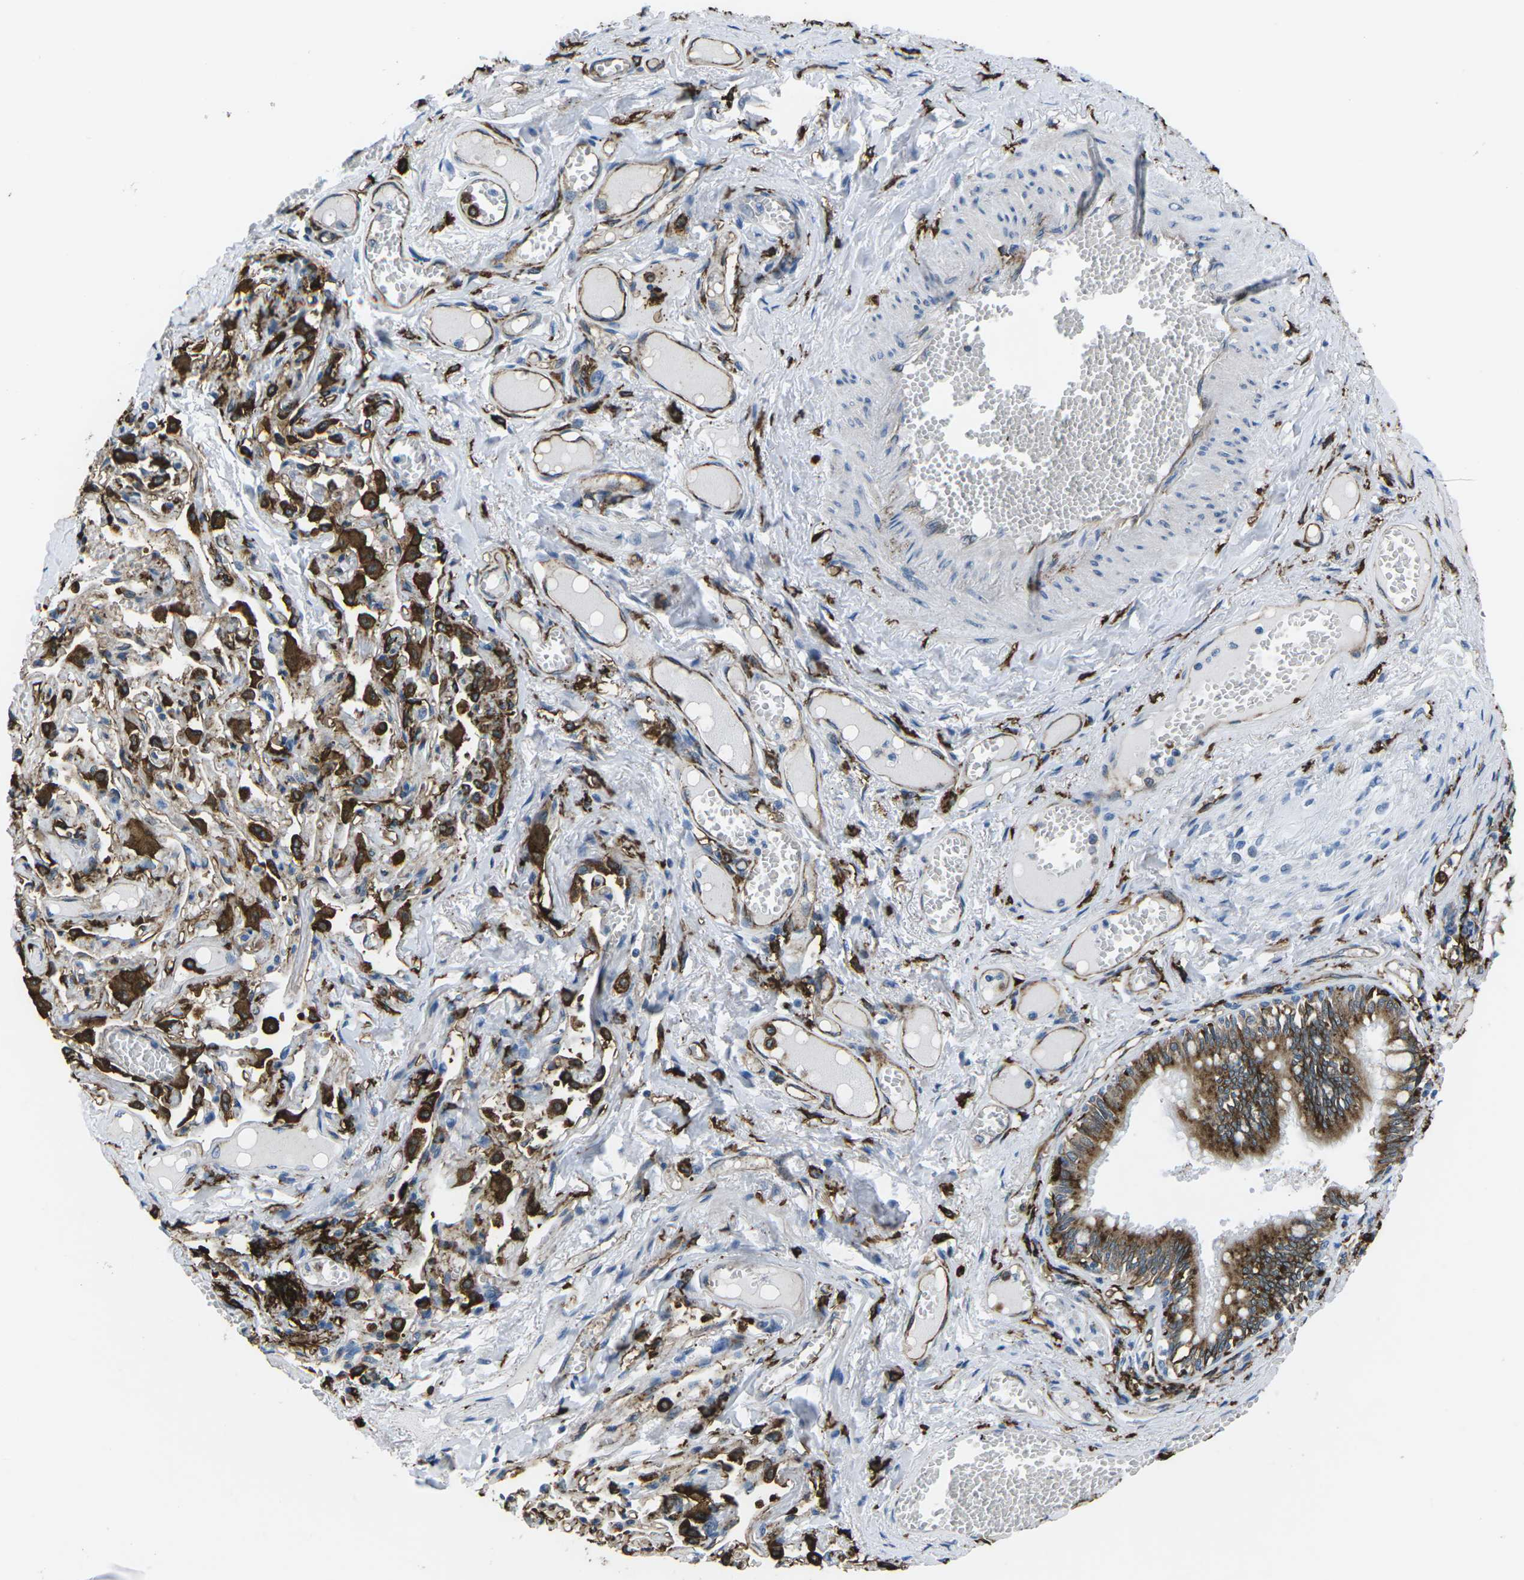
{"staining": {"intensity": "moderate", "quantity": ">75%", "location": "cytoplasmic/membranous"}, "tissue": "bronchus", "cell_type": "Respiratory epithelial cells", "image_type": "normal", "snomed": [{"axis": "morphology", "description": "Normal tissue, NOS"}, {"axis": "morphology", "description": "Inflammation, NOS"}, {"axis": "topography", "description": "Cartilage tissue"}, {"axis": "topography", "description": "Lung"}], "caption": "Immunohistochemistry (IHC) staining of unremarkable bronchus, which shows medium levels of moderate cytoplasmic/membranous staining in approximately >75% of respiratory epithelial cells indicating moderate cytoplasmic/membranous protein expression. The staining was performed using DAB (3,3'-diaminobenzidine) (brown) for protein detection and nuclei were counterstained in hematoxylin (blue).", "gene": "PTPN1", "patient": {"sex": "male", "age": 71}}